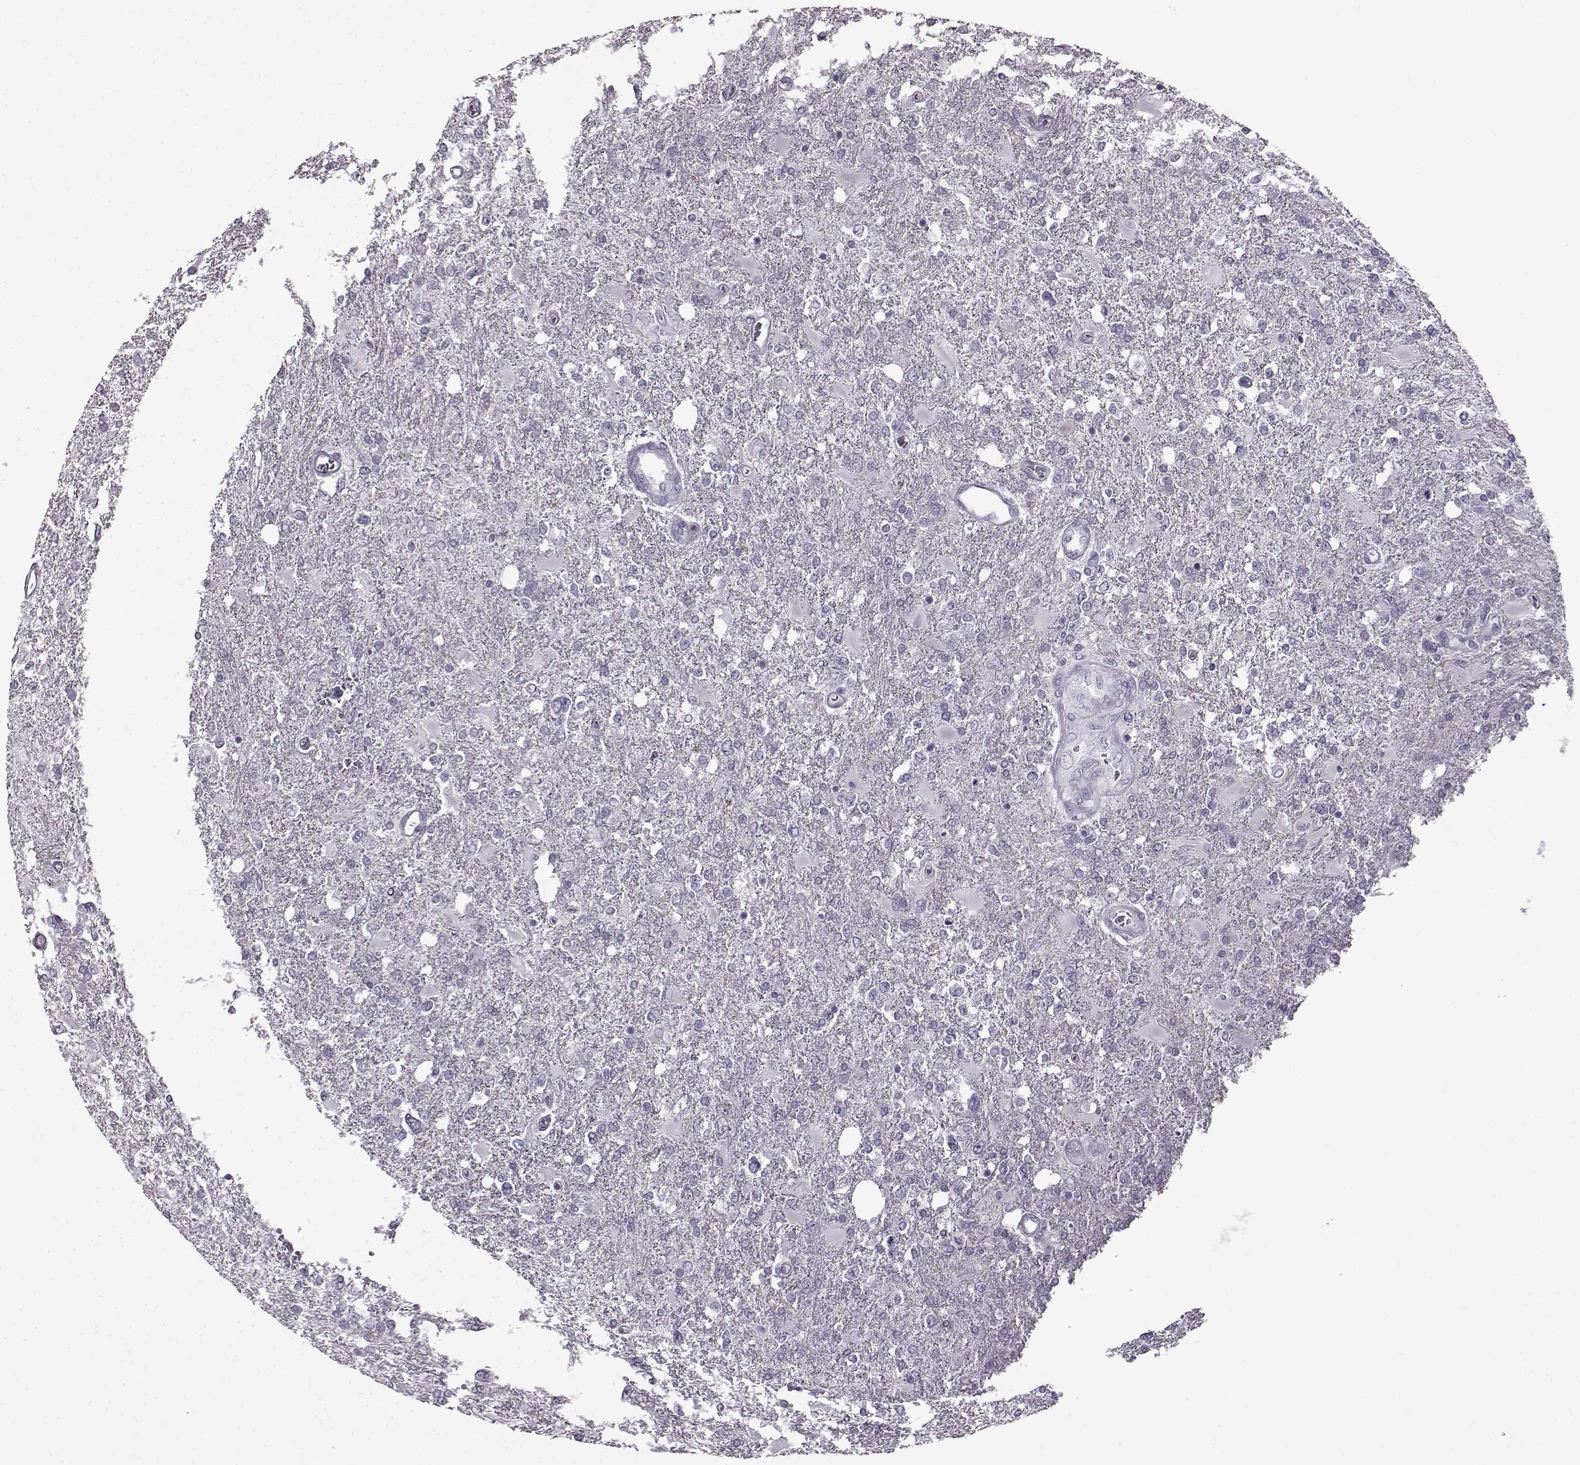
{"staining": {"intensity": "negative", "quantity": "none", "location": "none"}, "tissue": "glioma", "cell_type": "Tumor cells", "image_type": "cancer", "snomed": [{"axis": "morphology", "description": "Glioma, malignant, High grade"}, {"axis": "topography", "description": "Cerebral cortex"}], "caption": "Tumor cells show no significant staining in high-grade glioma (malignant). The staining was performed using DAB to visualize the protein expression in brown, while the nuclei were stained in blue with hematoxylin (Magnification: 20x).", "gene": "SLC28A2", "patient": {"sex": "male", "age": 79}}